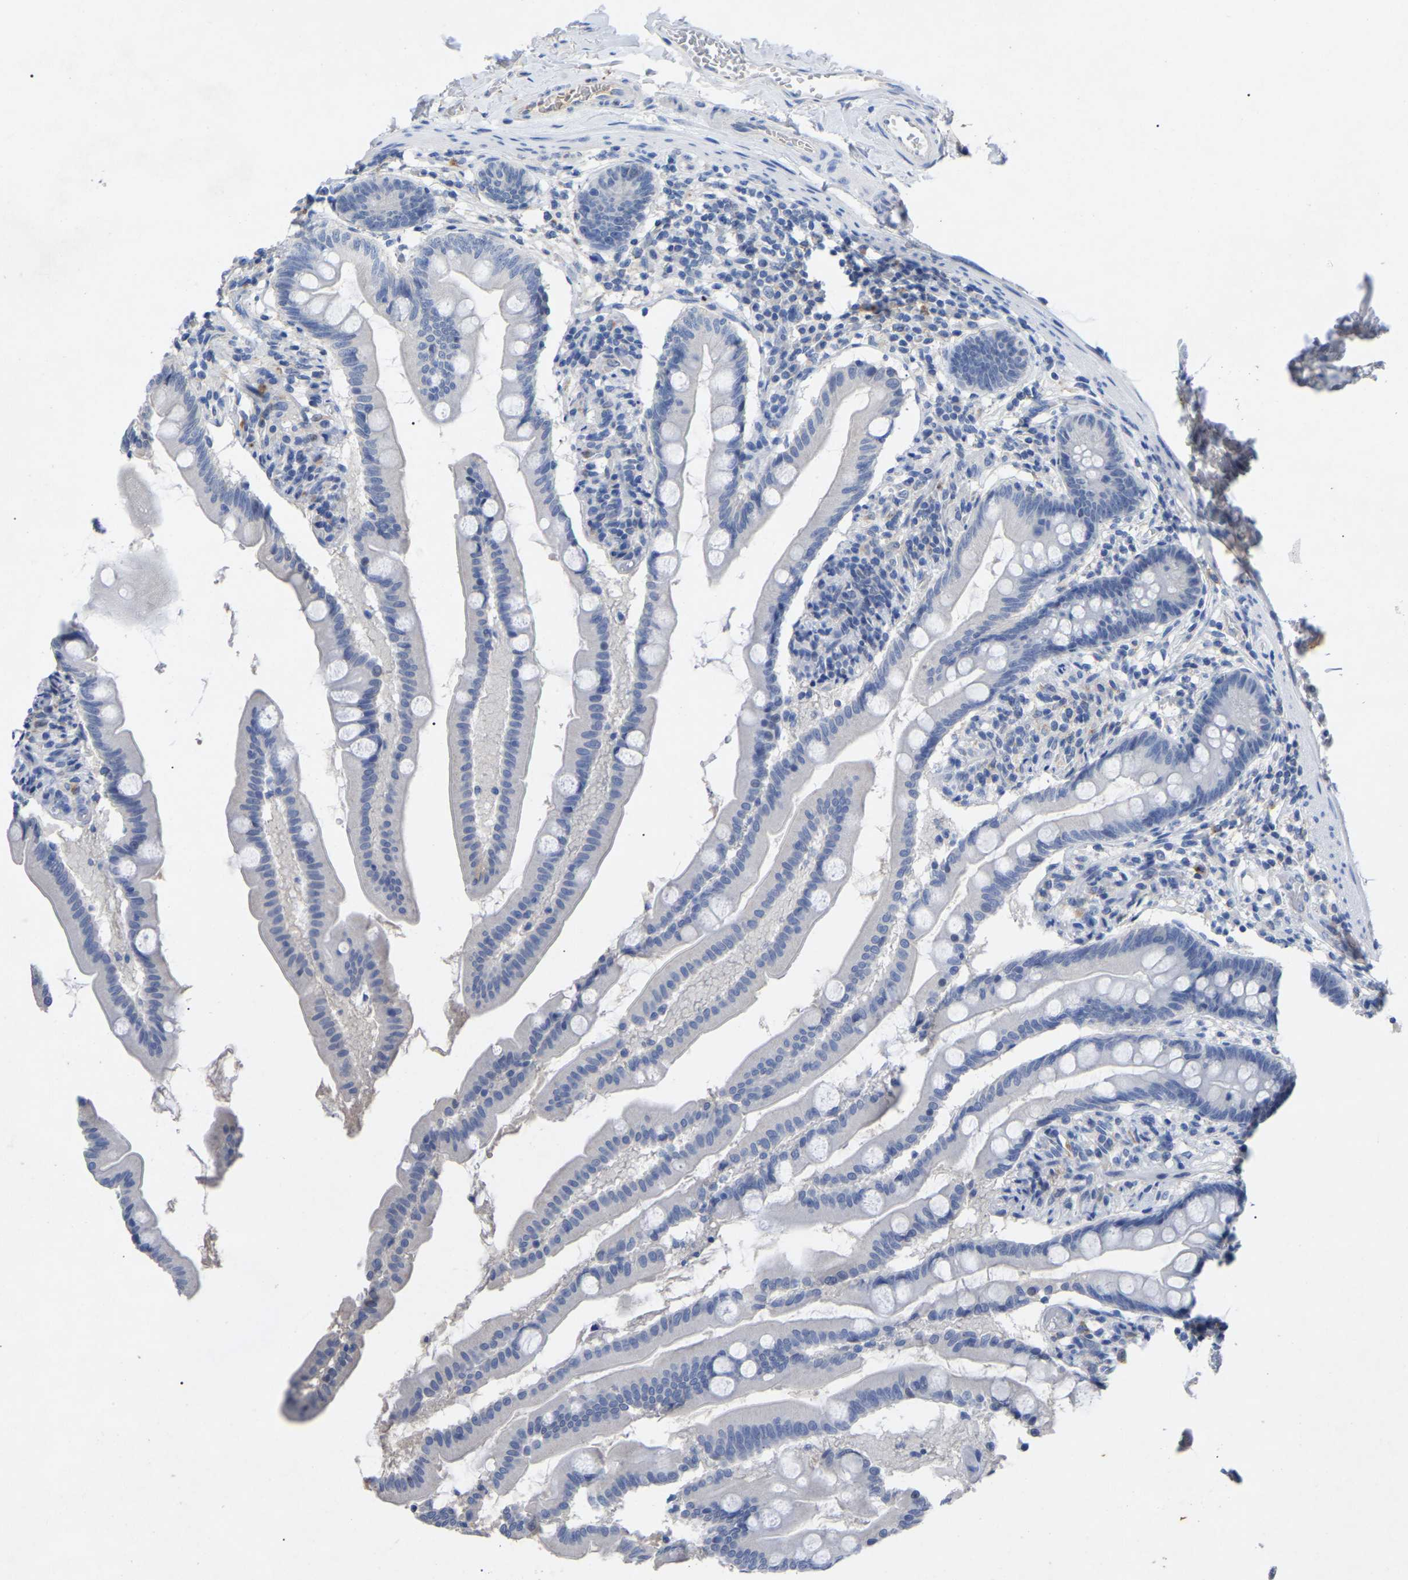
{"staining": {"intensity": "negative", "quantity": "none", "location": "none"}, "tissue": "small intestine", "cell_type": "Glandular cells", "image_type": "normal", "snomed": [{"axis": "morphology", "description": "Normal tissue, NOS"}, {"axis": "topography", "description": "Small intestine"}], "caption": "Immunohistochemistry histopathology image of benign human small intestine stained for a protein (brown), which exhibits no positivity in glandular cells.", "gene": "SMPD2", "patient": {"sex": "female", "age": 56}}